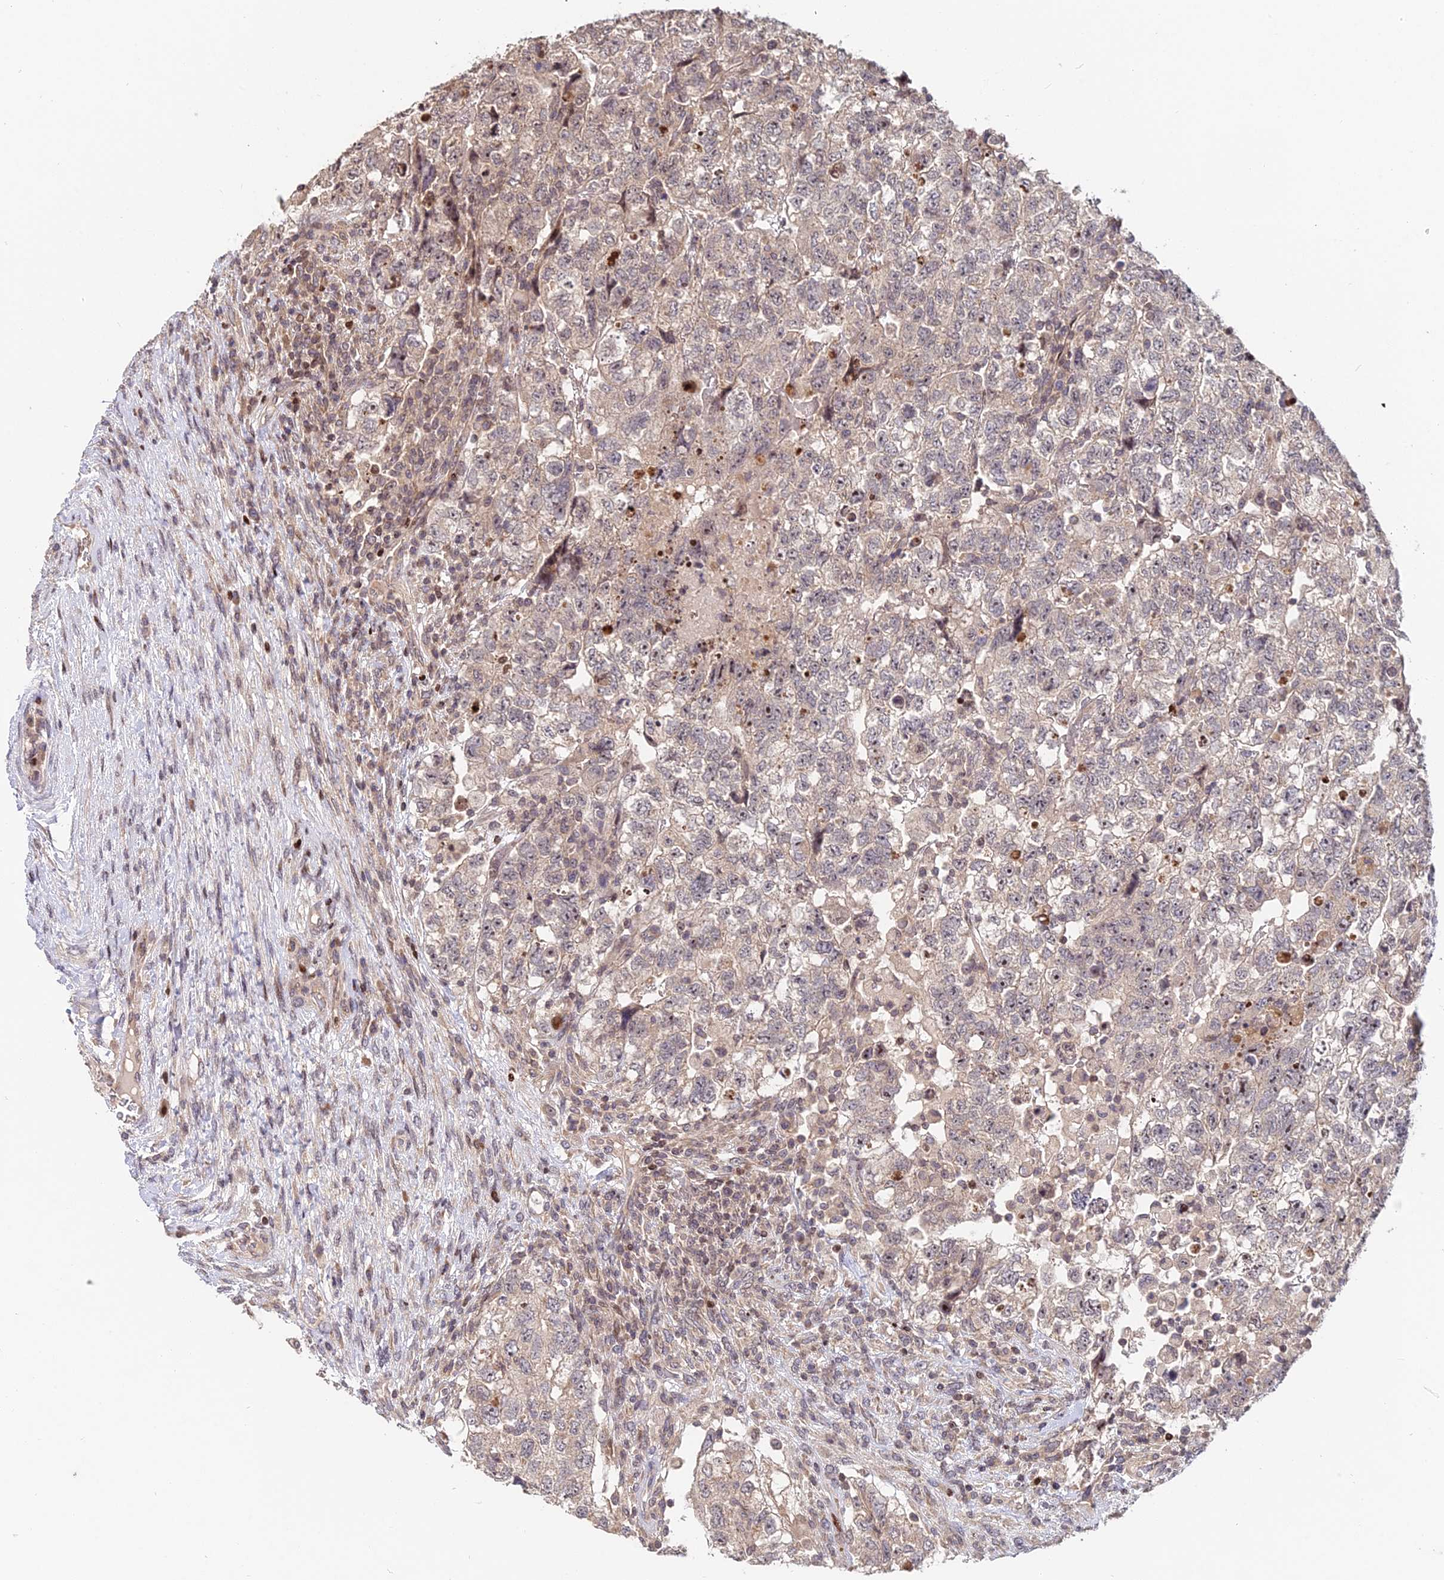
{"staining": {"intensity": "weak", "quantity": "25%-75%", "location": "cytoplasmic/membranous,nuclear"}, "tissue": "testis cancer", "cell_type": "Tumor cells", "image_type": "cancer", "snomed": [{"axis": "morphology", "description": "Normal tissue, NOS"}, {"axis": "morphology", "description": "Carcinoma, Embryonal, NOS"}, {"axis": "topography", "description": "Testis"}], "caption": "Testis embryonal carcinoma stained with a protein marker displays weak staining in tumor cells.", "gene": "RBMS2", "patient": {"sex": "male", "age": 36}}